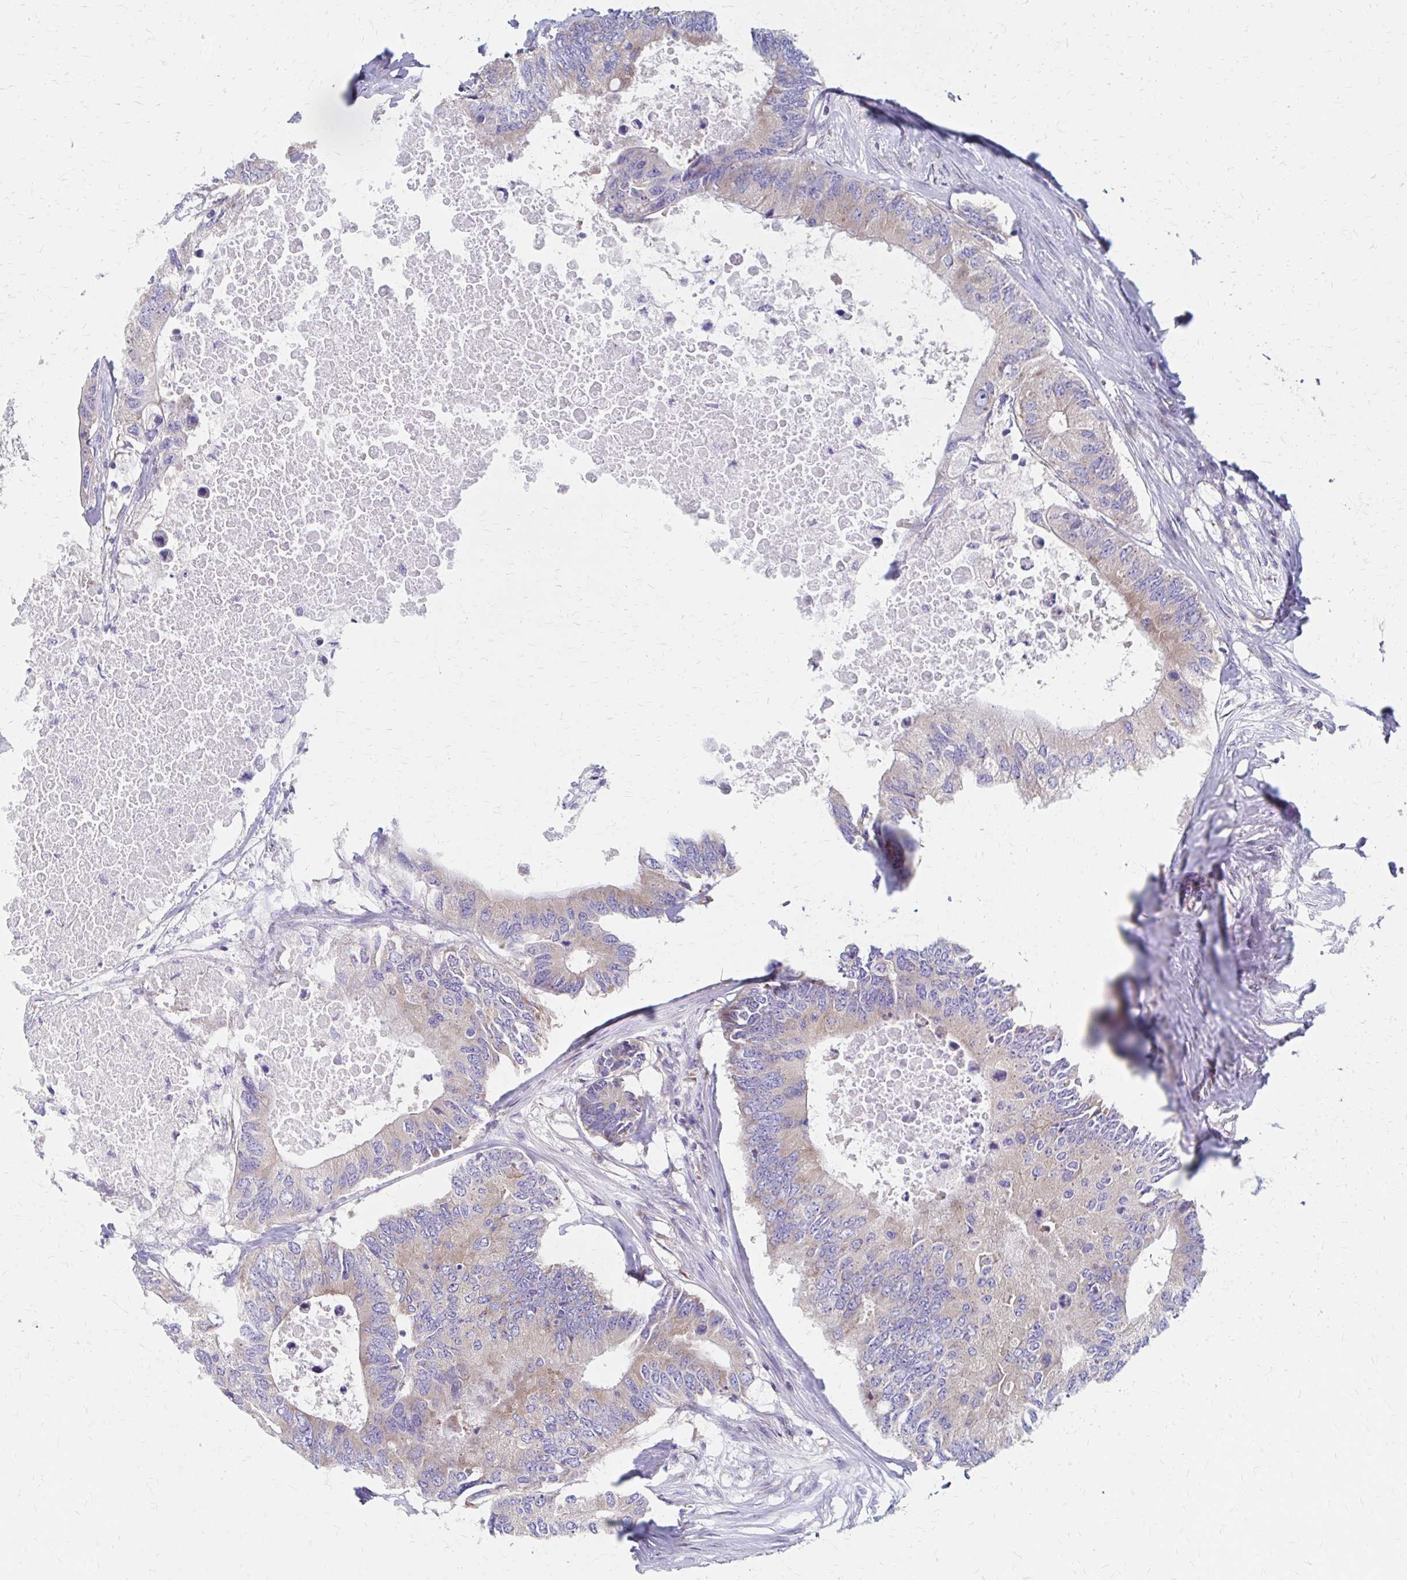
{"staining": {"intensity": "weak", "quantity": "25%-75%", "location": "cytoplasmic/membranous"}, "tissue": "colorectal cancer", "cell_type": "Tumor cells", "image_type": "cancer", "snomed": [{"axis": "morphology", "description": "Adenocarcinoma, NOS"}, {"axis": "topography", "description": "Colon"}], "caption": "A low amount of weak cytoplasmic/membranous positivity is present in approximately 25%-75% of tumor cells in colorectal cancer tissue.", "gene": "RPL27A", "patient": {"sex": "male", "age": 71}}